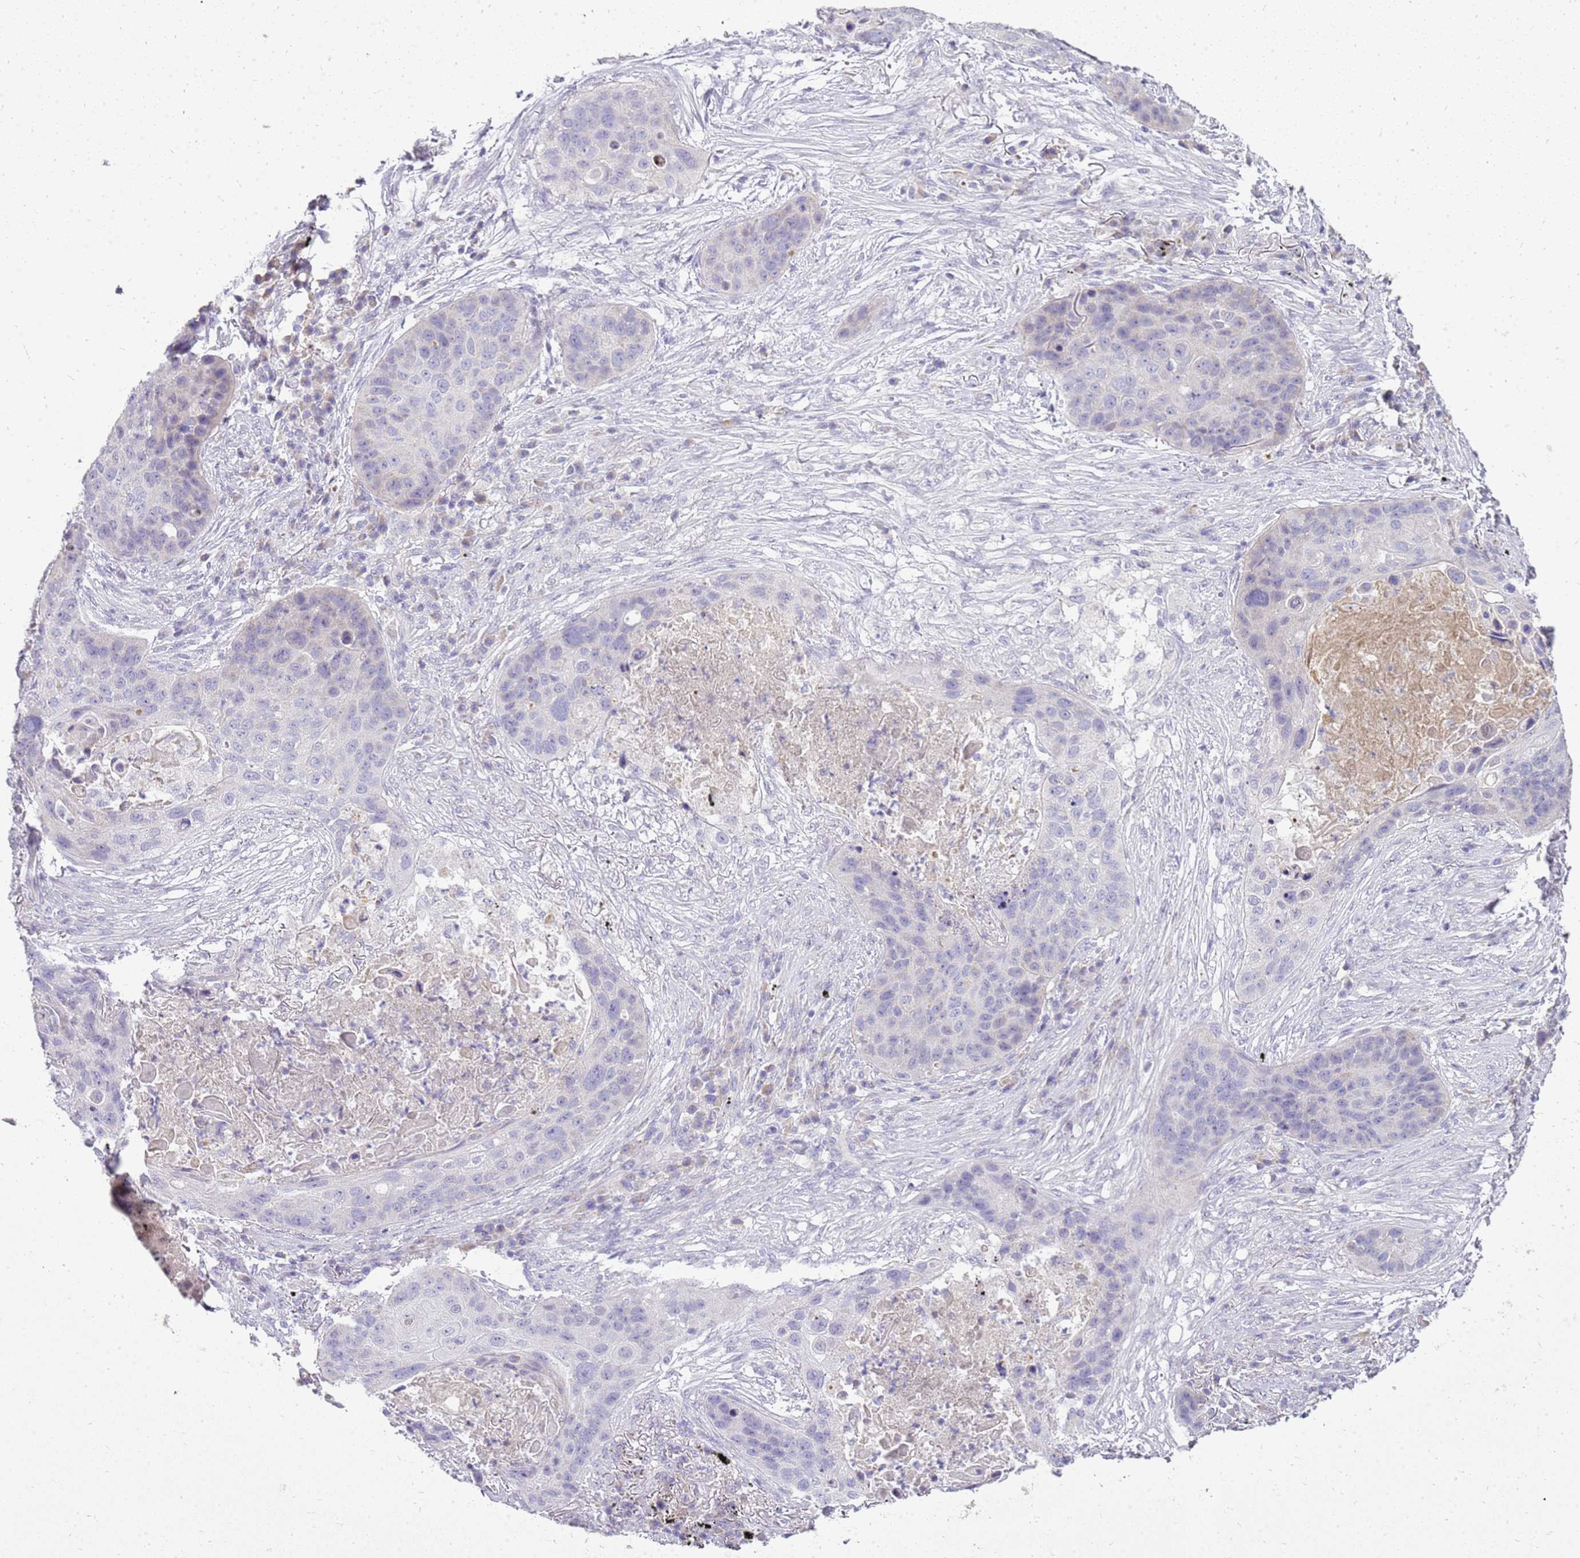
{"staining": {"intensity": "negative", "quantity": "none", "location": "none"}, "tissue": "lung cancer", "cell_type": "Tumor cells", "image_type": "cancer", "snomed": [{"axis": "morphology", "description": "Squamous cell carcinoma, NOS"}, {"axis": "topography", "description": "Lung"}], "caption": "IHC photomicrograph of neoplastic tissue: human squamous cell carcinoma (lung) stained with DAB demonstrates no significant protein positivity in tumor cells.", "gene": "FABP2", "patient": {"sex": "female", "age": 63}}